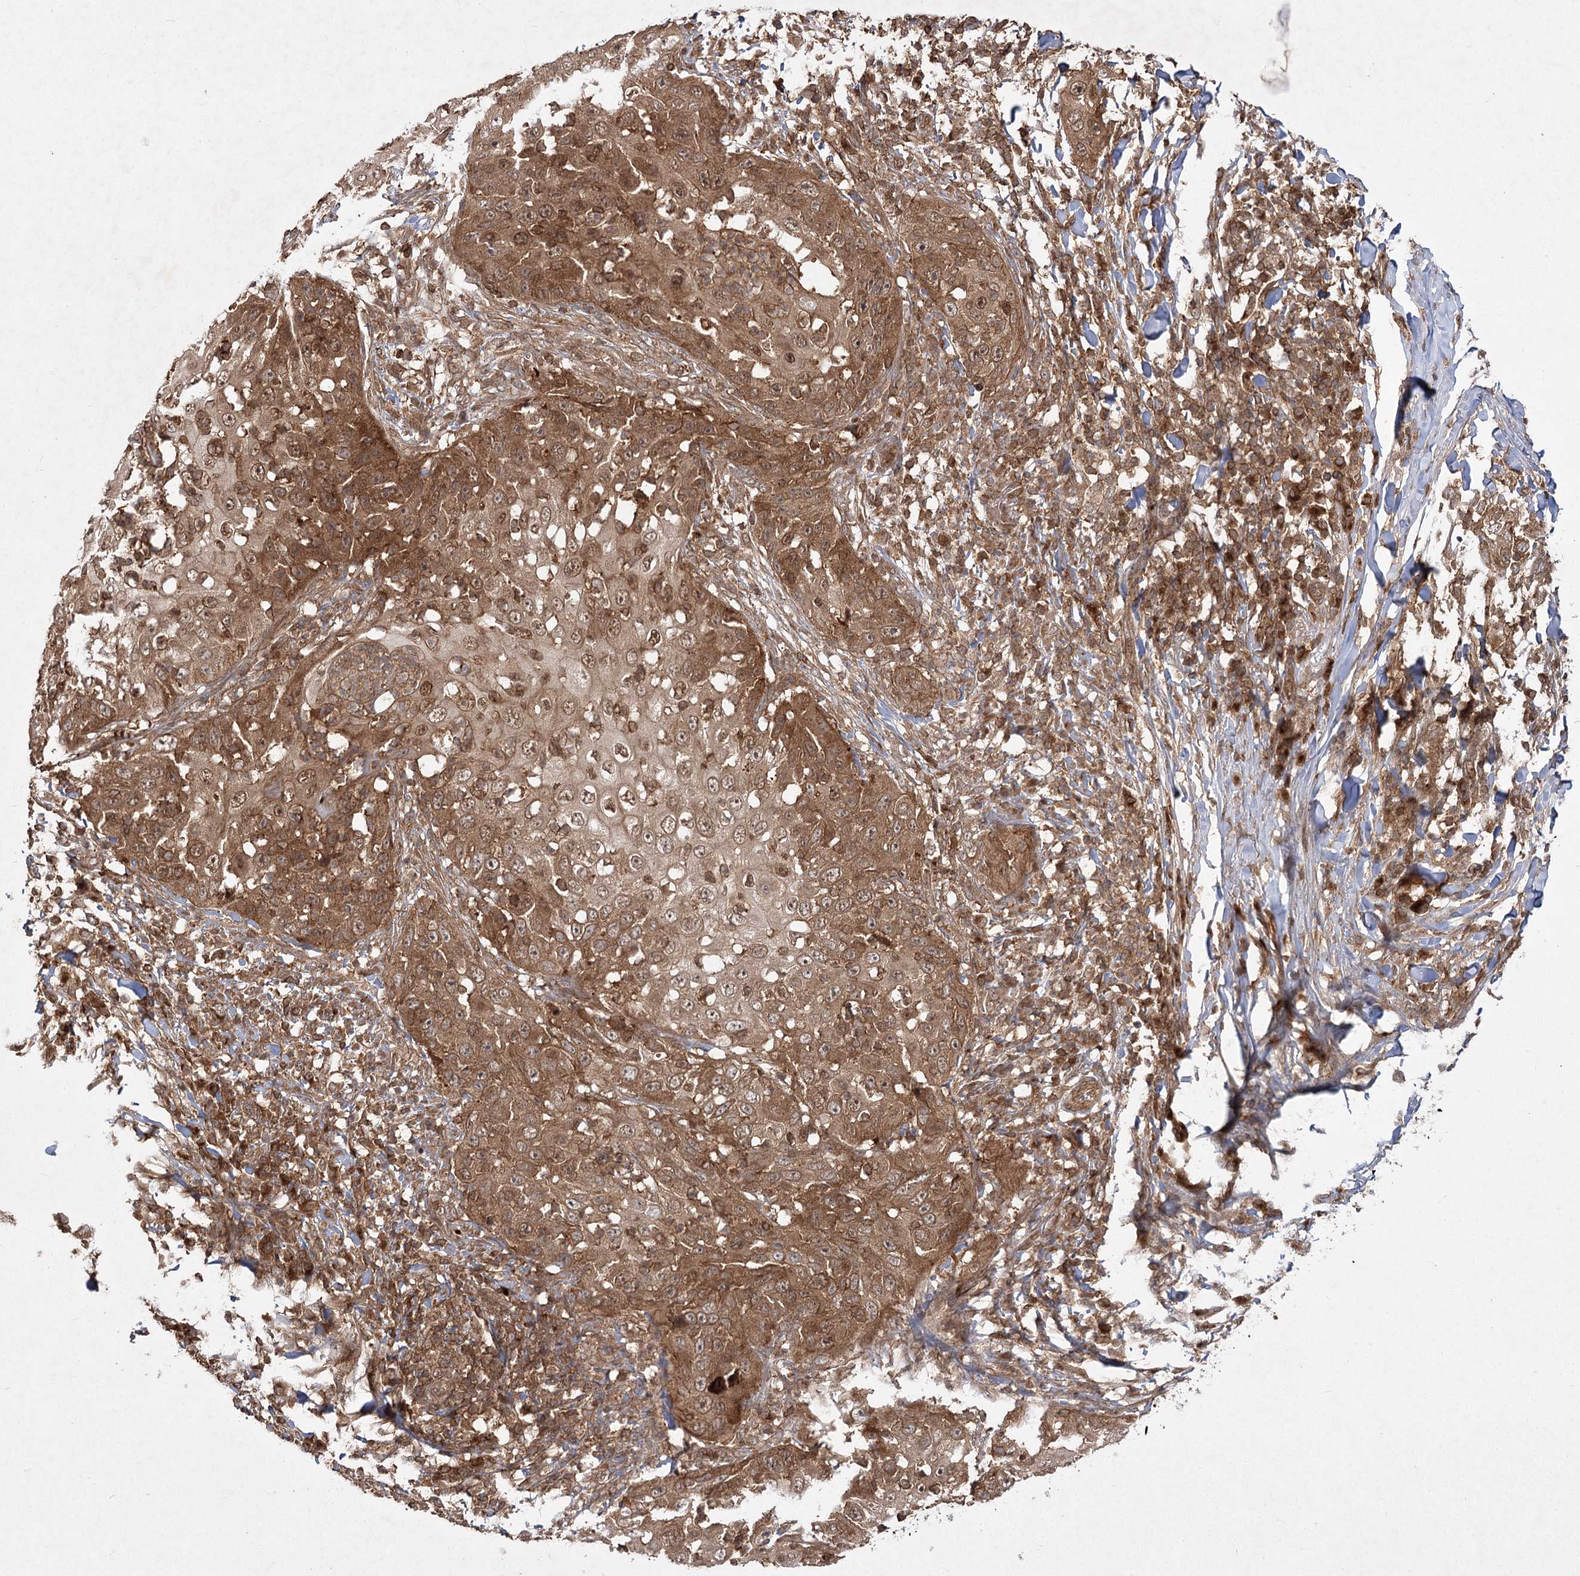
{"staining": {"intensity": "moderate", "quantity": ">75%", "location": "cytoplasmic/membranous,nuclear"}, "tissue": "skin cancer", "cell_type": "Tumor cells", "image_type": "cancer", "snomed": [{"axis": "morphology", "description": "Squamous cell carcinoma, NOS"}, {"axis": "topography", "description": "Skin"}], "caption": "Immunohistochemical staining of skin cancer (squamous cell carcinoma) displays medium levels of moderate cytoplasmic/membranous and nuclear positivity in about >75% of tumor cells.", "gene": "MDFIC", "patient": {"sex": "female", "age": 44}}